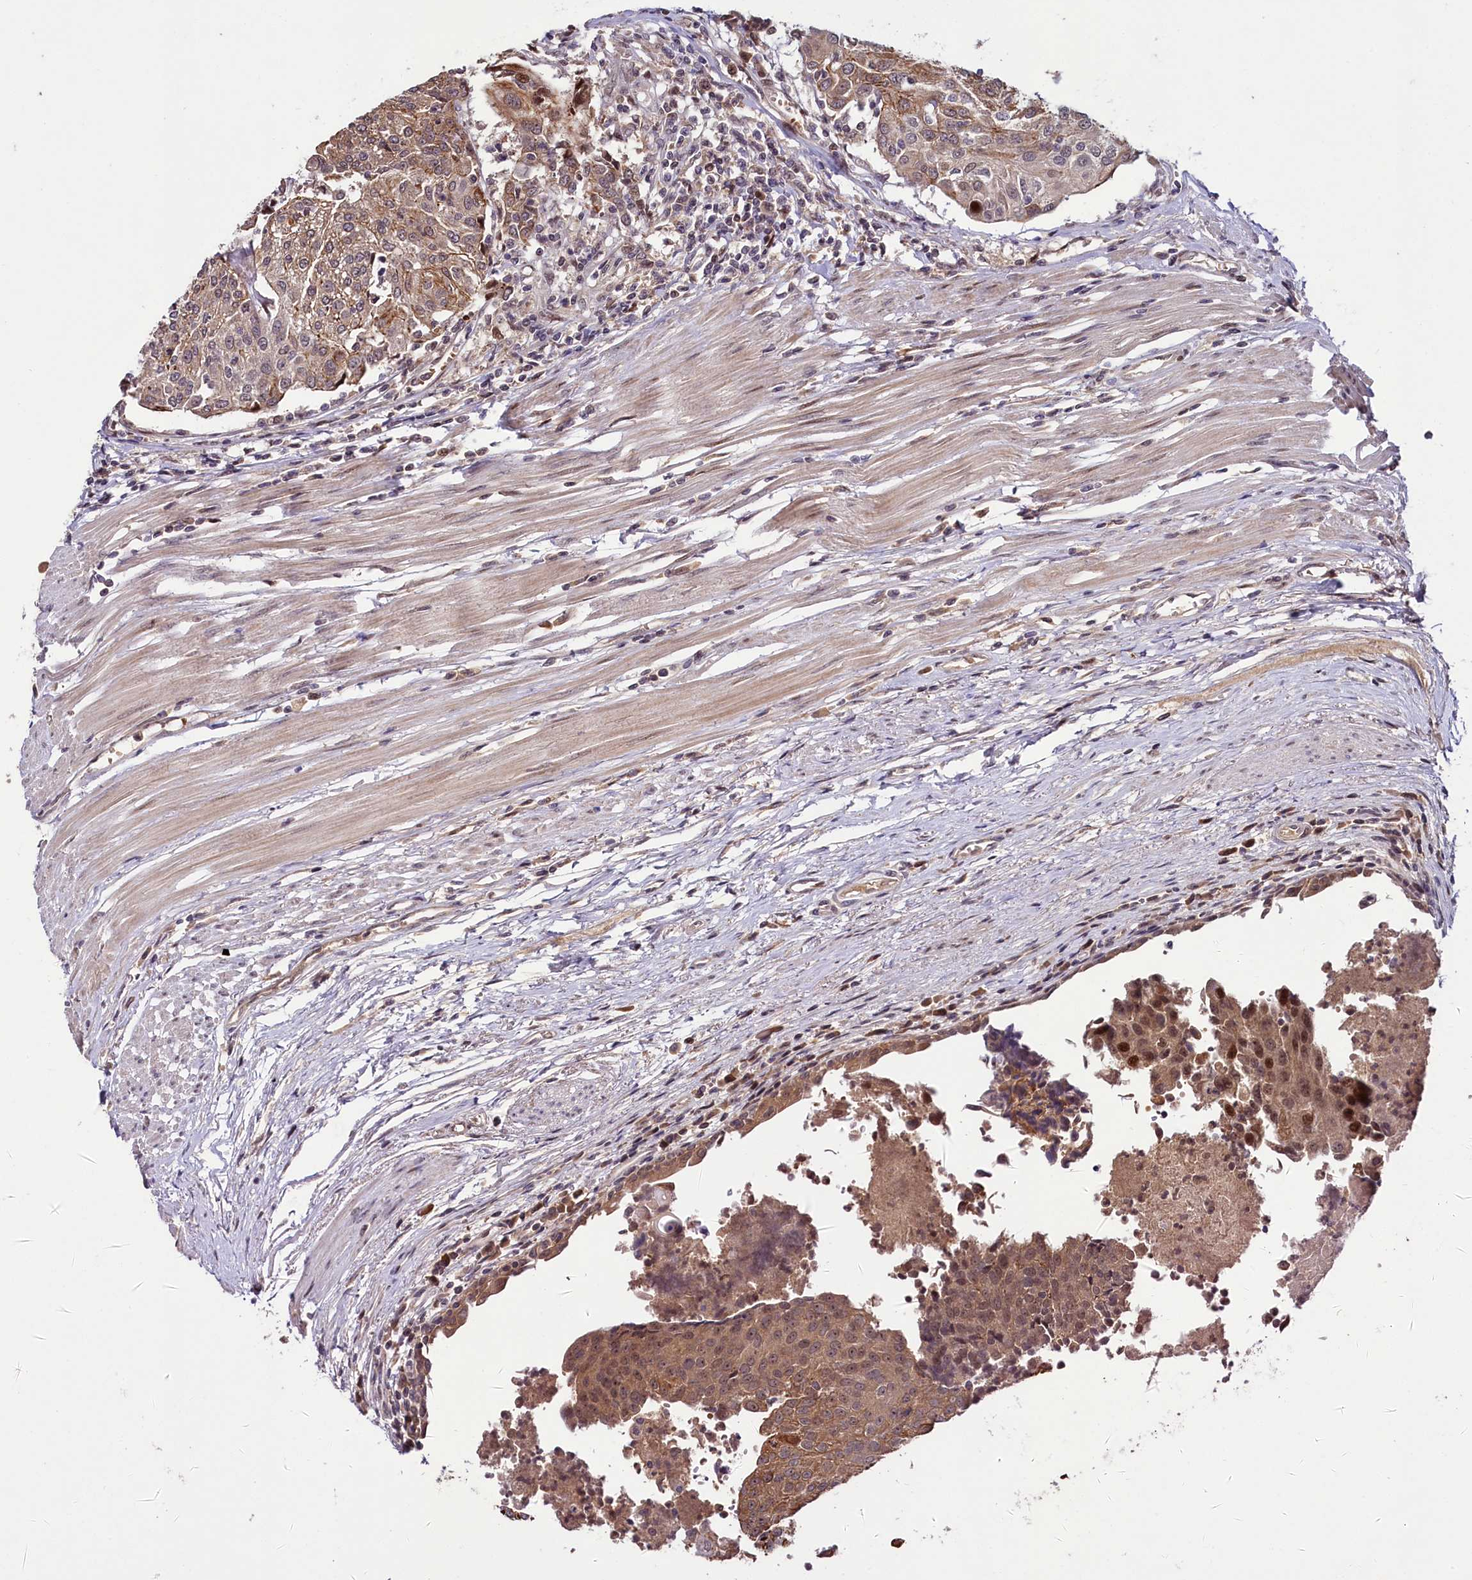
{"staining": {"intensity": "moderate", "quantity": ">75%", "location": "cytoplasmic/membranous"}, "tissue": "urothelial cancer", "cell_type": "Tumor cells", "image_type": "cancer", "snomed": [{"axis": "morphology", "description": "Urothelial carcinoma, High grade"}, {"axis": "topography", "description": "Urinary bladder"}], "caption": "Immunohistochemistry of human high-grade urothelial carcinoma reveals medium levels of moderate cytoplasmic/membranous positivity in approximately >75% of tumor cells.", "gene": "N4BP2L1", "patient": {"sex": "female", "age": 85}}